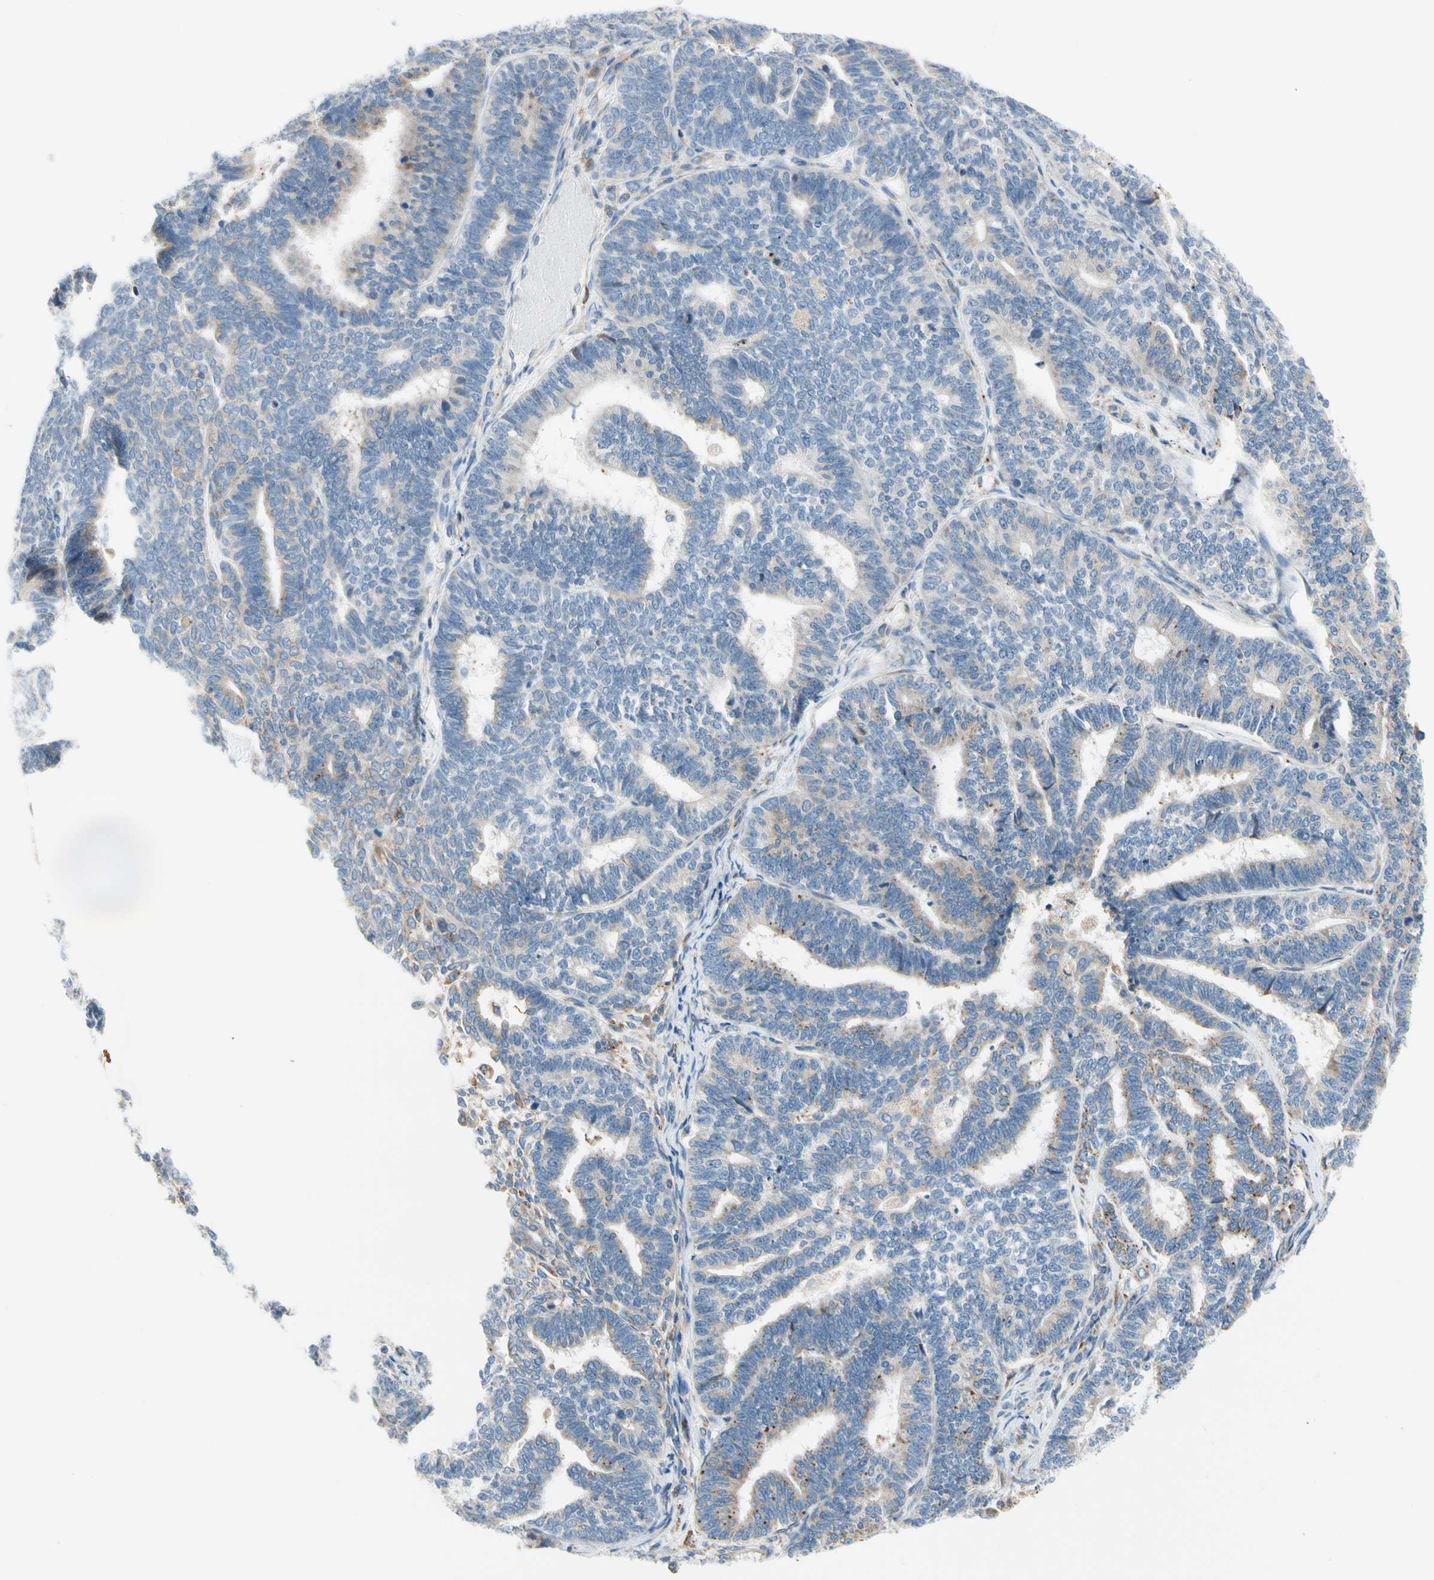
{"staining": {"intensity": "weak", "quantity": "<25%", "location": "cytoplasmic/membranous"}, "tissue": "endometrial cancer", "cell_type": "Tumor cells", "image_type": "cancer", "snomed": [{"axis": "morphology", "description": "Adenocarcinoma, NOS"}, {"axis": "topography", "description": "Endometrium"}], "caption": "This is a photomicrograph of IHC staining of adenocarcinoma (endometrial), which shows no staining in tumor cells.", "gene": "STXBP1", "patient": {"sex": "female", "age": 70}}